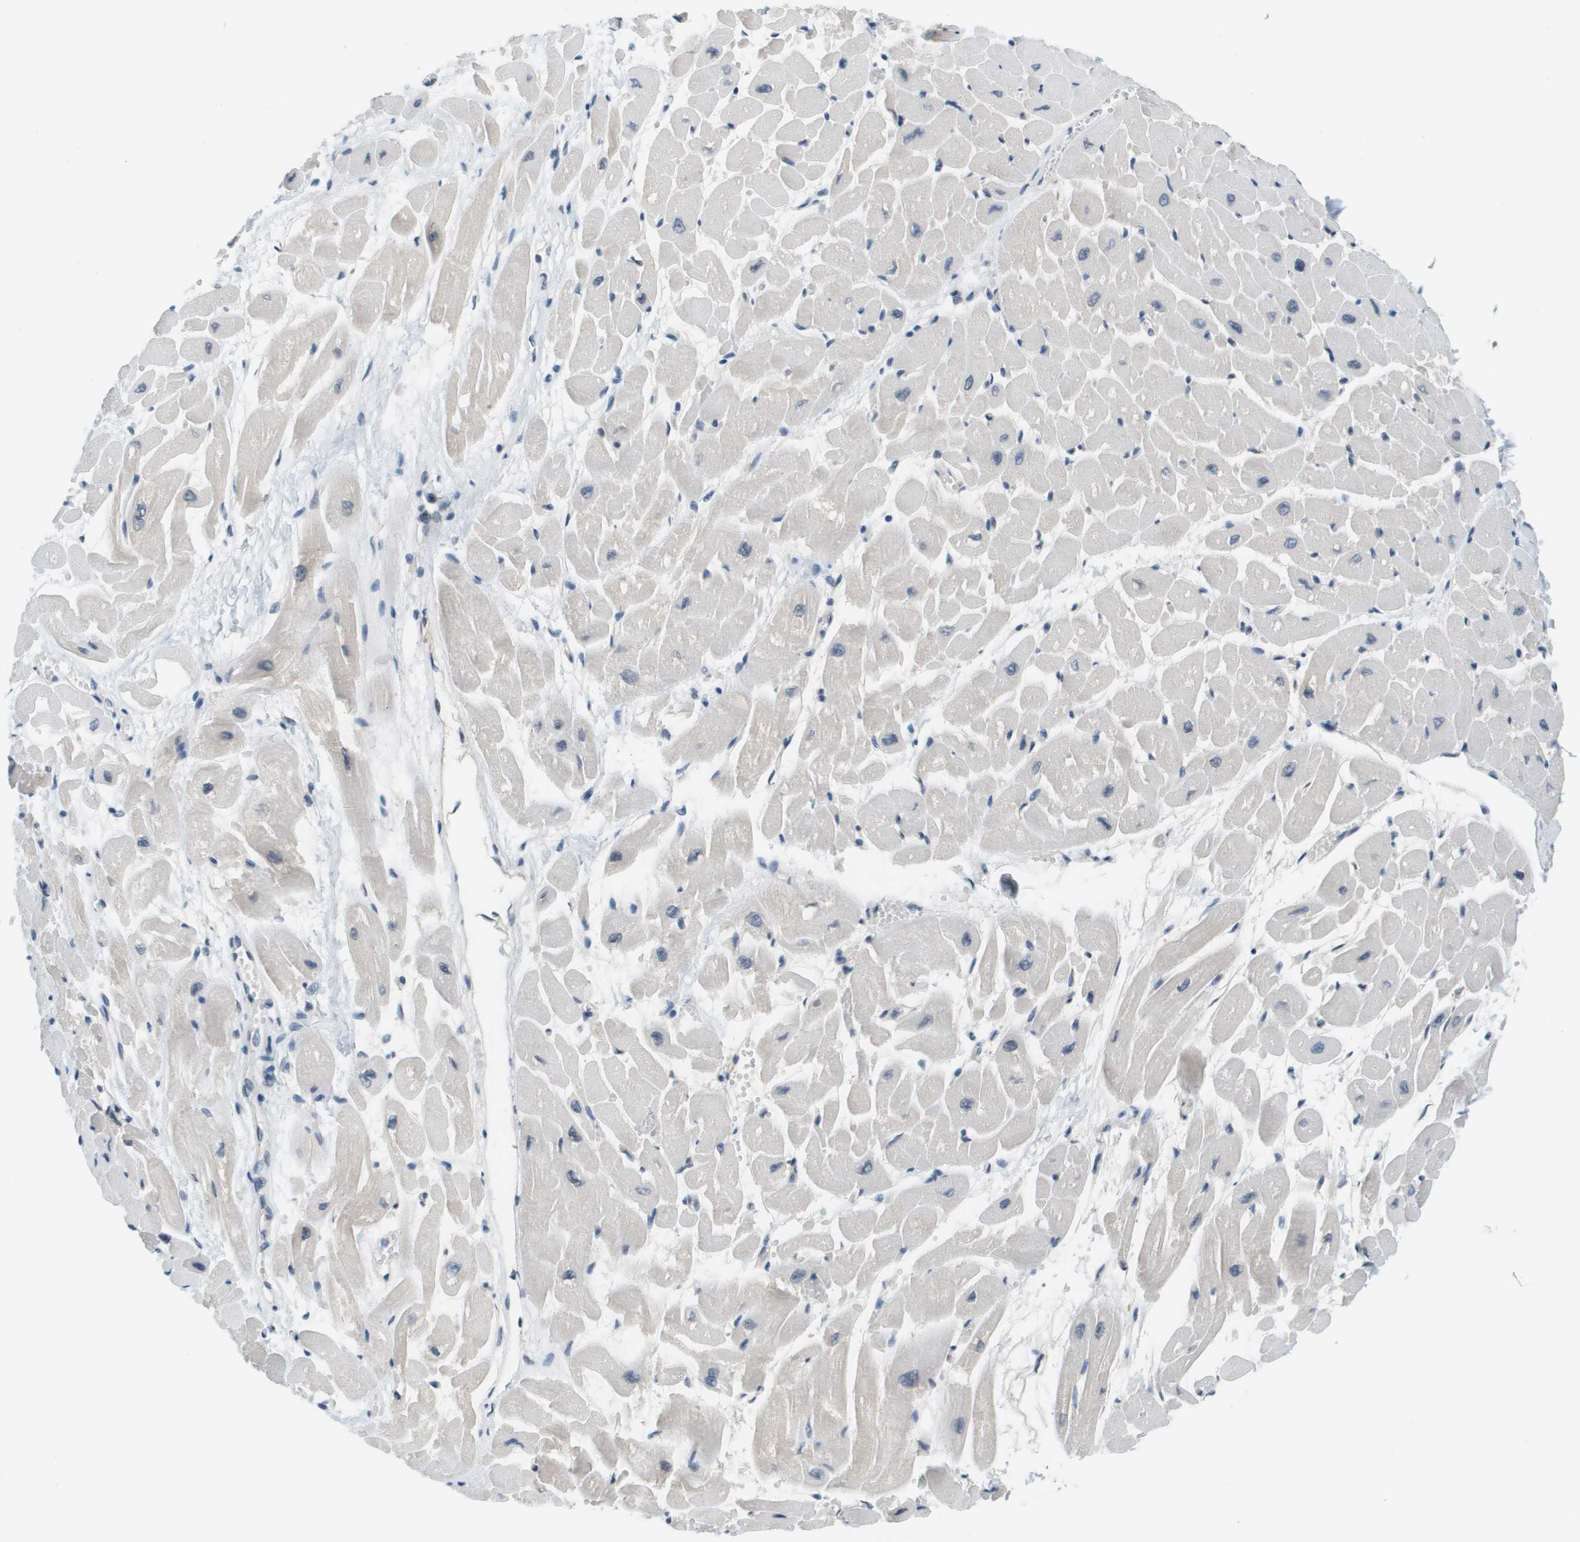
{"staining": {"intensity": "negative", "quantity": "none", "location": "none"}, "tissue": "heart muscle", "cell_type": "Cardiomyocytes", "image_type": "normal", "snomed": [{"axis": "morphology", "description": "Normal tissue, NOS"}, {"axis": "topography", "description": "Heart"}], "caption": "High magnification brightfield microscopy of normal heart muscle stained with DAB (brown) and counterstained with hematoxylin (blue): cardiomyocytes show no significant staining.", "gene": "CBX5", "patient": {"sex": "male", "age": 45}}